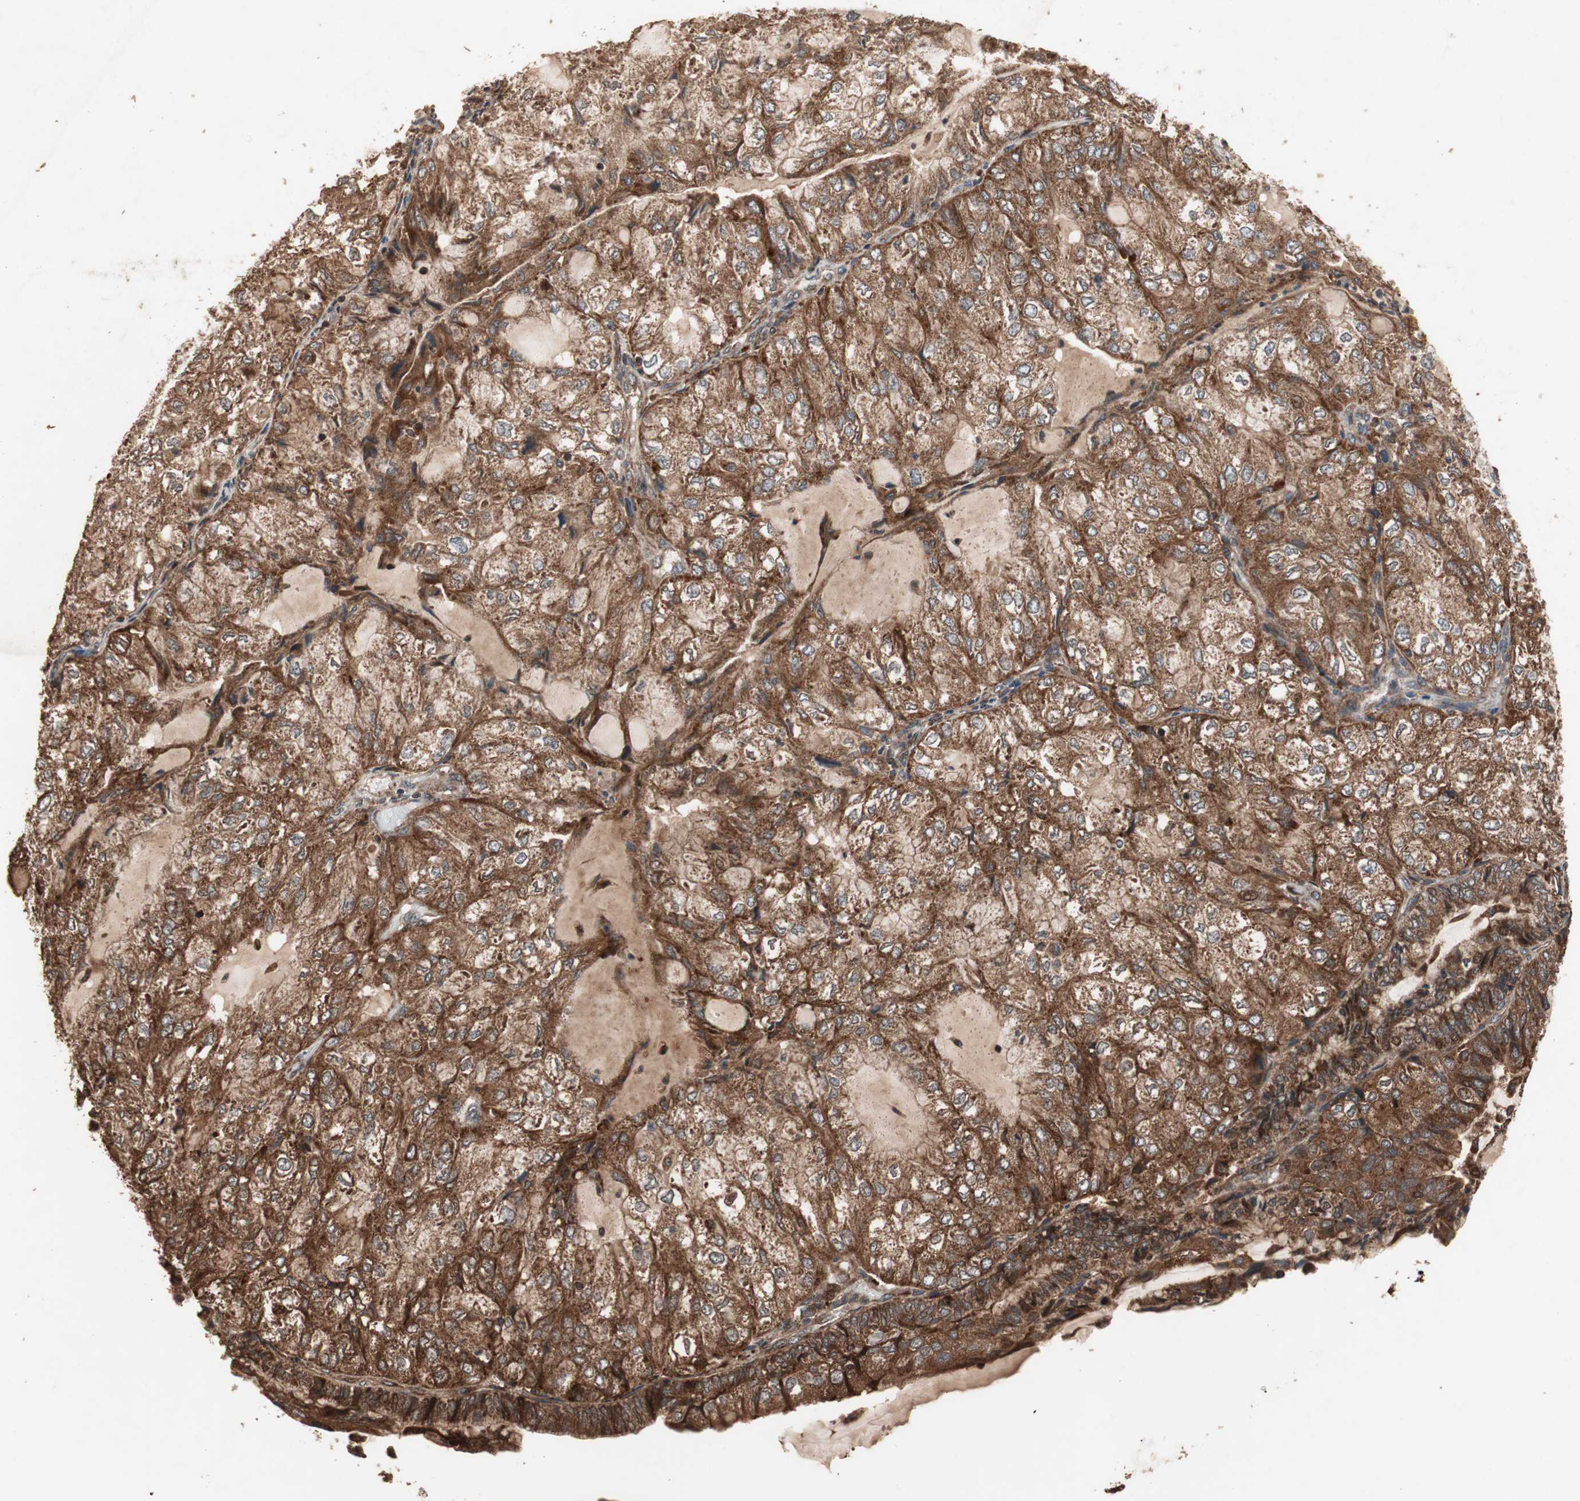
{"staining": {"intensity": "strong", "quantity": ">75%", "location": "cytoplasmic/membranous"}, "tissue": "endometrial cancer", "cell_type": "Tumor cells", "image_type": "cancer", "snomed": [{"axis": "morphology", "description": "Adenocarcinoma, NOS"}, {"axis": "topography", "description": "Endometrium"}], "caption": "Immunohistochemistry photomicrograph of endometrial adenocarcinoma stained for a protein (brown), which shows high levels of strong cytoplasmic/membranous positivity in about >75% of tumor cells.", "gene": "RAB1A", "patient": {"sex": "female", "age": 81}}